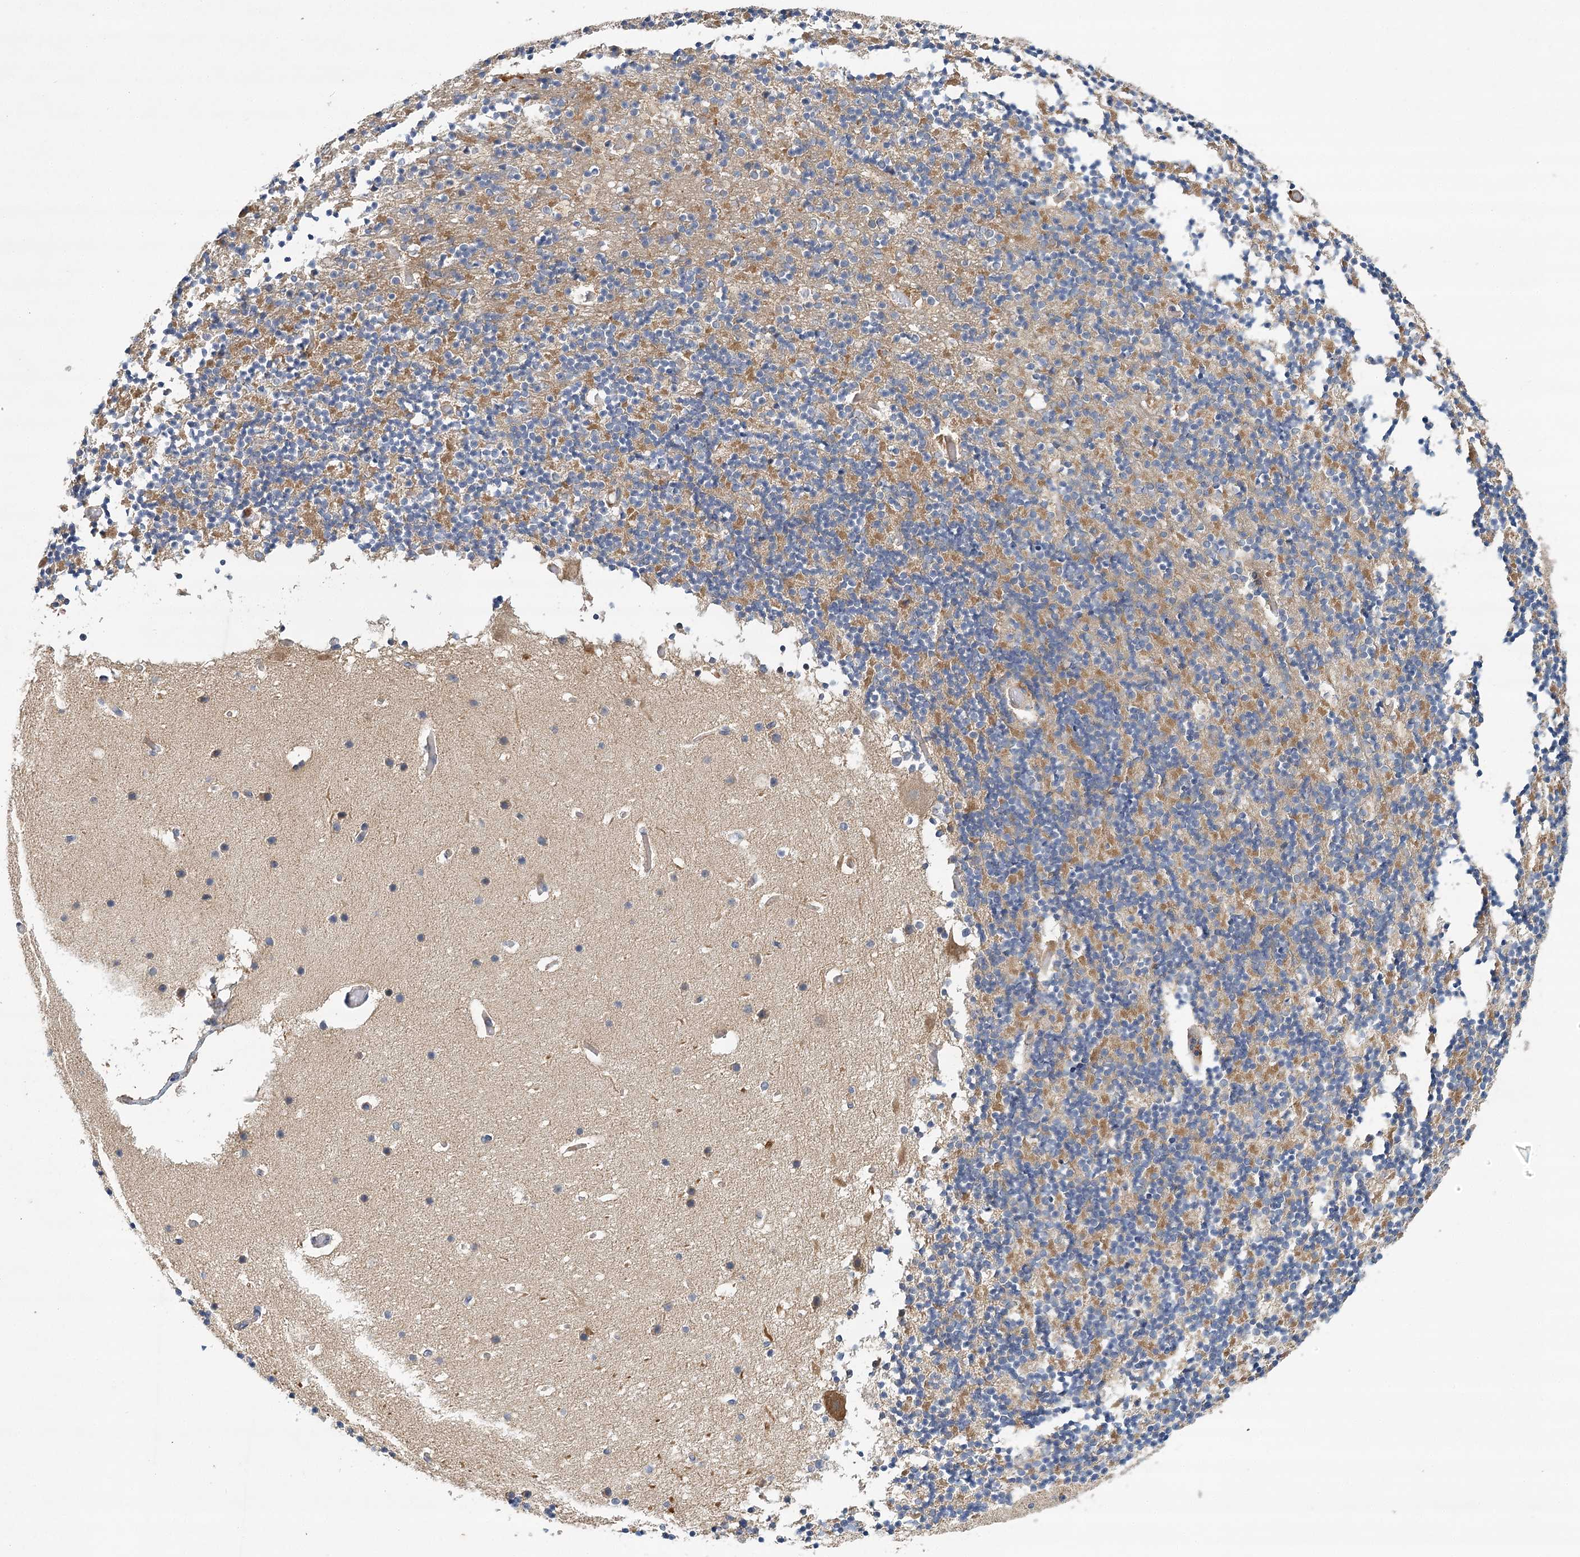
{"staining": {"intensity": "moderate", "quantity": "25%-75%", "location": "cytoplasmic/membranous"}, "tissue": "cerebellum", "cell_type": "Cells in granular layer", "image_type": "normal", "snomed": [{"axis": "morphology", "description": "Normal tissue, NOS"}, {"axis": "topography", "description": "Cerebellum"}], "caption": "Immunohistochemical staining of benign cerebellum shows medium levels of moderate cytoplasmic/membranous expression in approximately 25%-75% of cells in granular layer.", "gene": "LSS", "patient": {"sex": "male", "age": 57}}